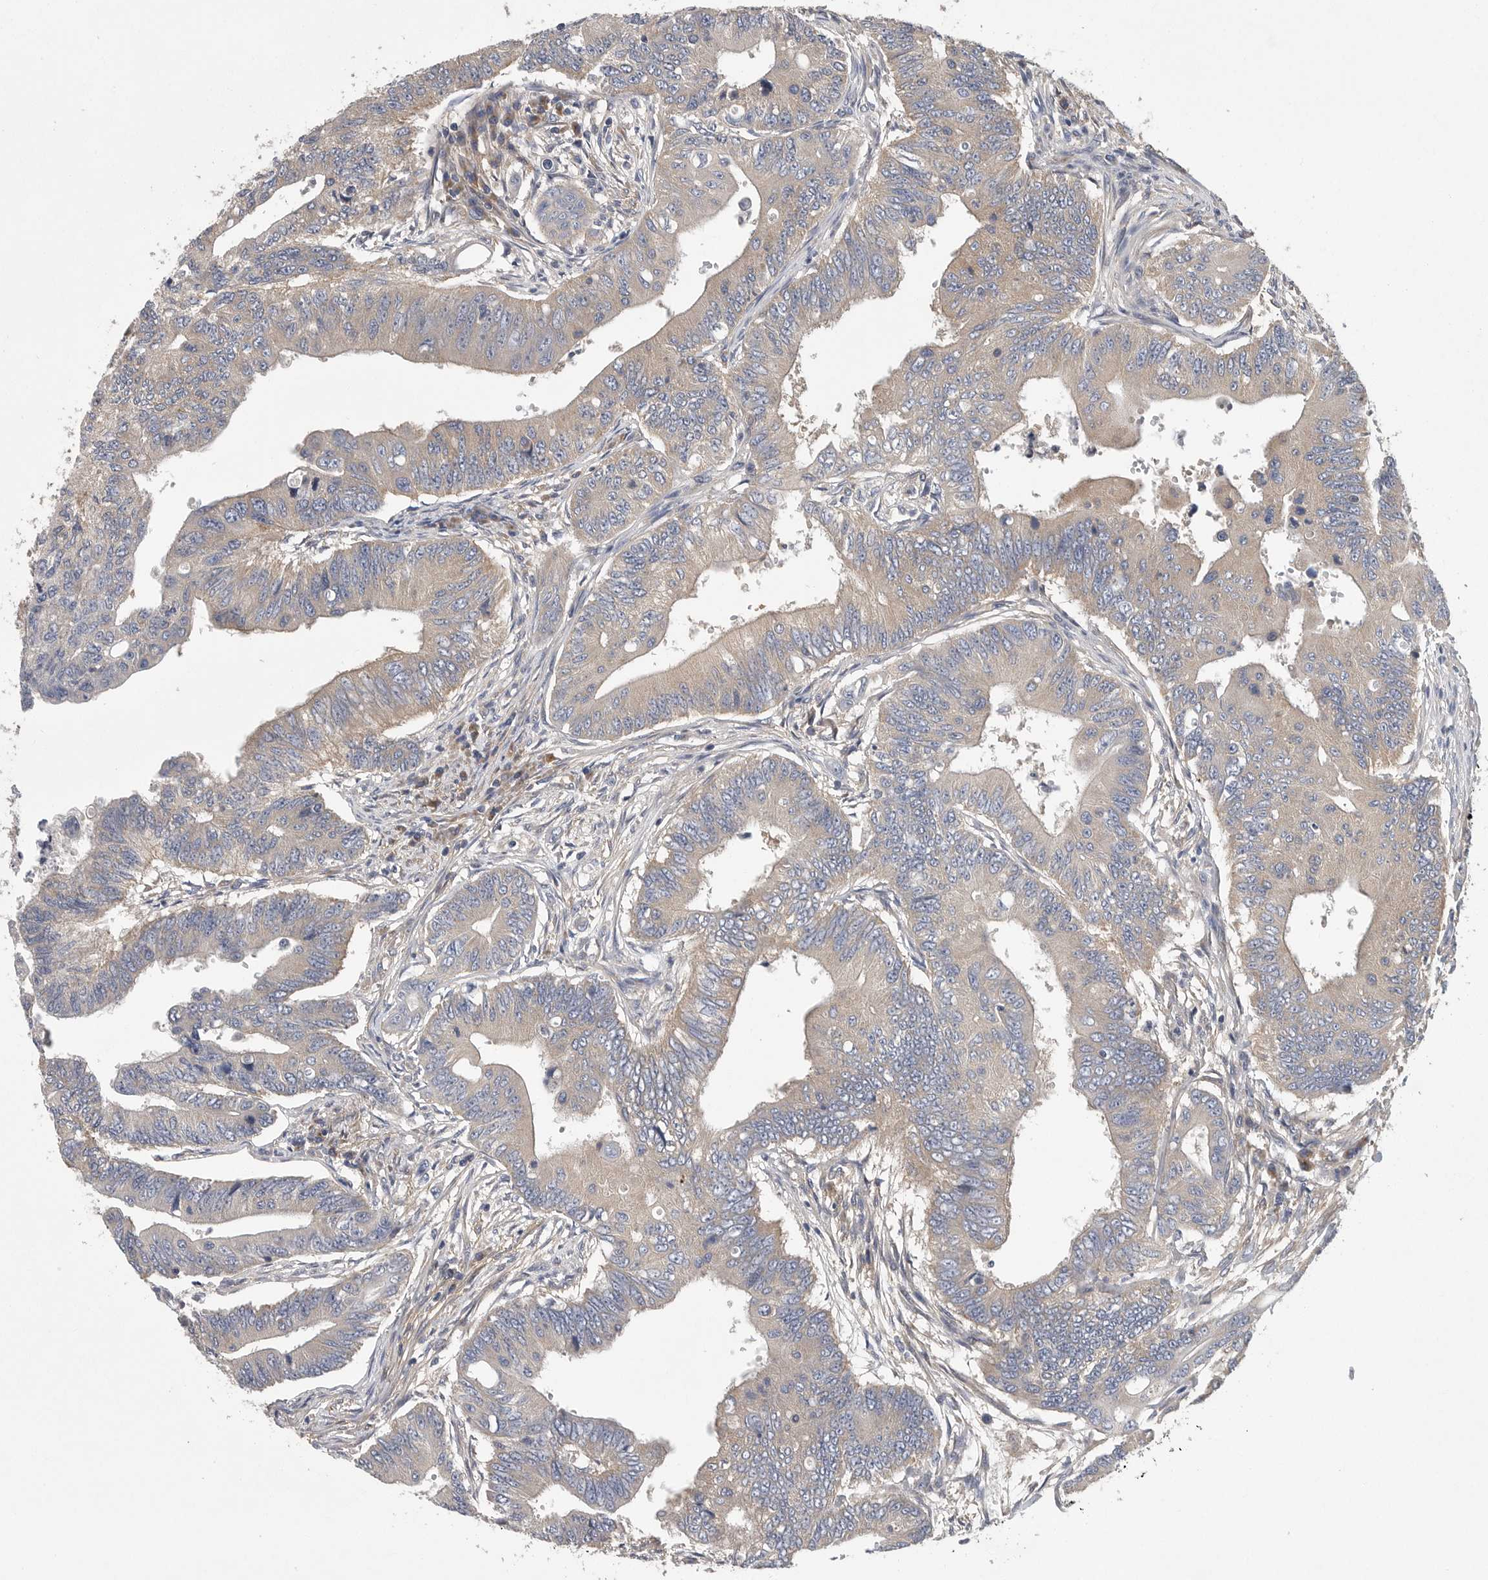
{"staining": {"intensity": "negative", "quantity": "none", "location": "none"}, "tissue": "colorectal cancer", "cell_type": "Tumor cells", "image_type": "cancer", "snomed": [{"axis": "morphology", "description": "Adenoma, NOS"}, {"axis": "morphology", "description": "Adenocarcinoma, NOS"}, {"axis": "topography", "description": "Colon"}], "caption": "An IHC histopathology image of colorectal cancer (adenoma) is shown. There is no staining in tumor cells of colorectal cancer (adenoma). The staining was performed using DAB to visualize the protein expression in brown, while the nuclei were stained in blue with hematoxylin (Magnification: 20x).", "gene": "OXR1", "patient": {"sex": "male", "age": 79}}